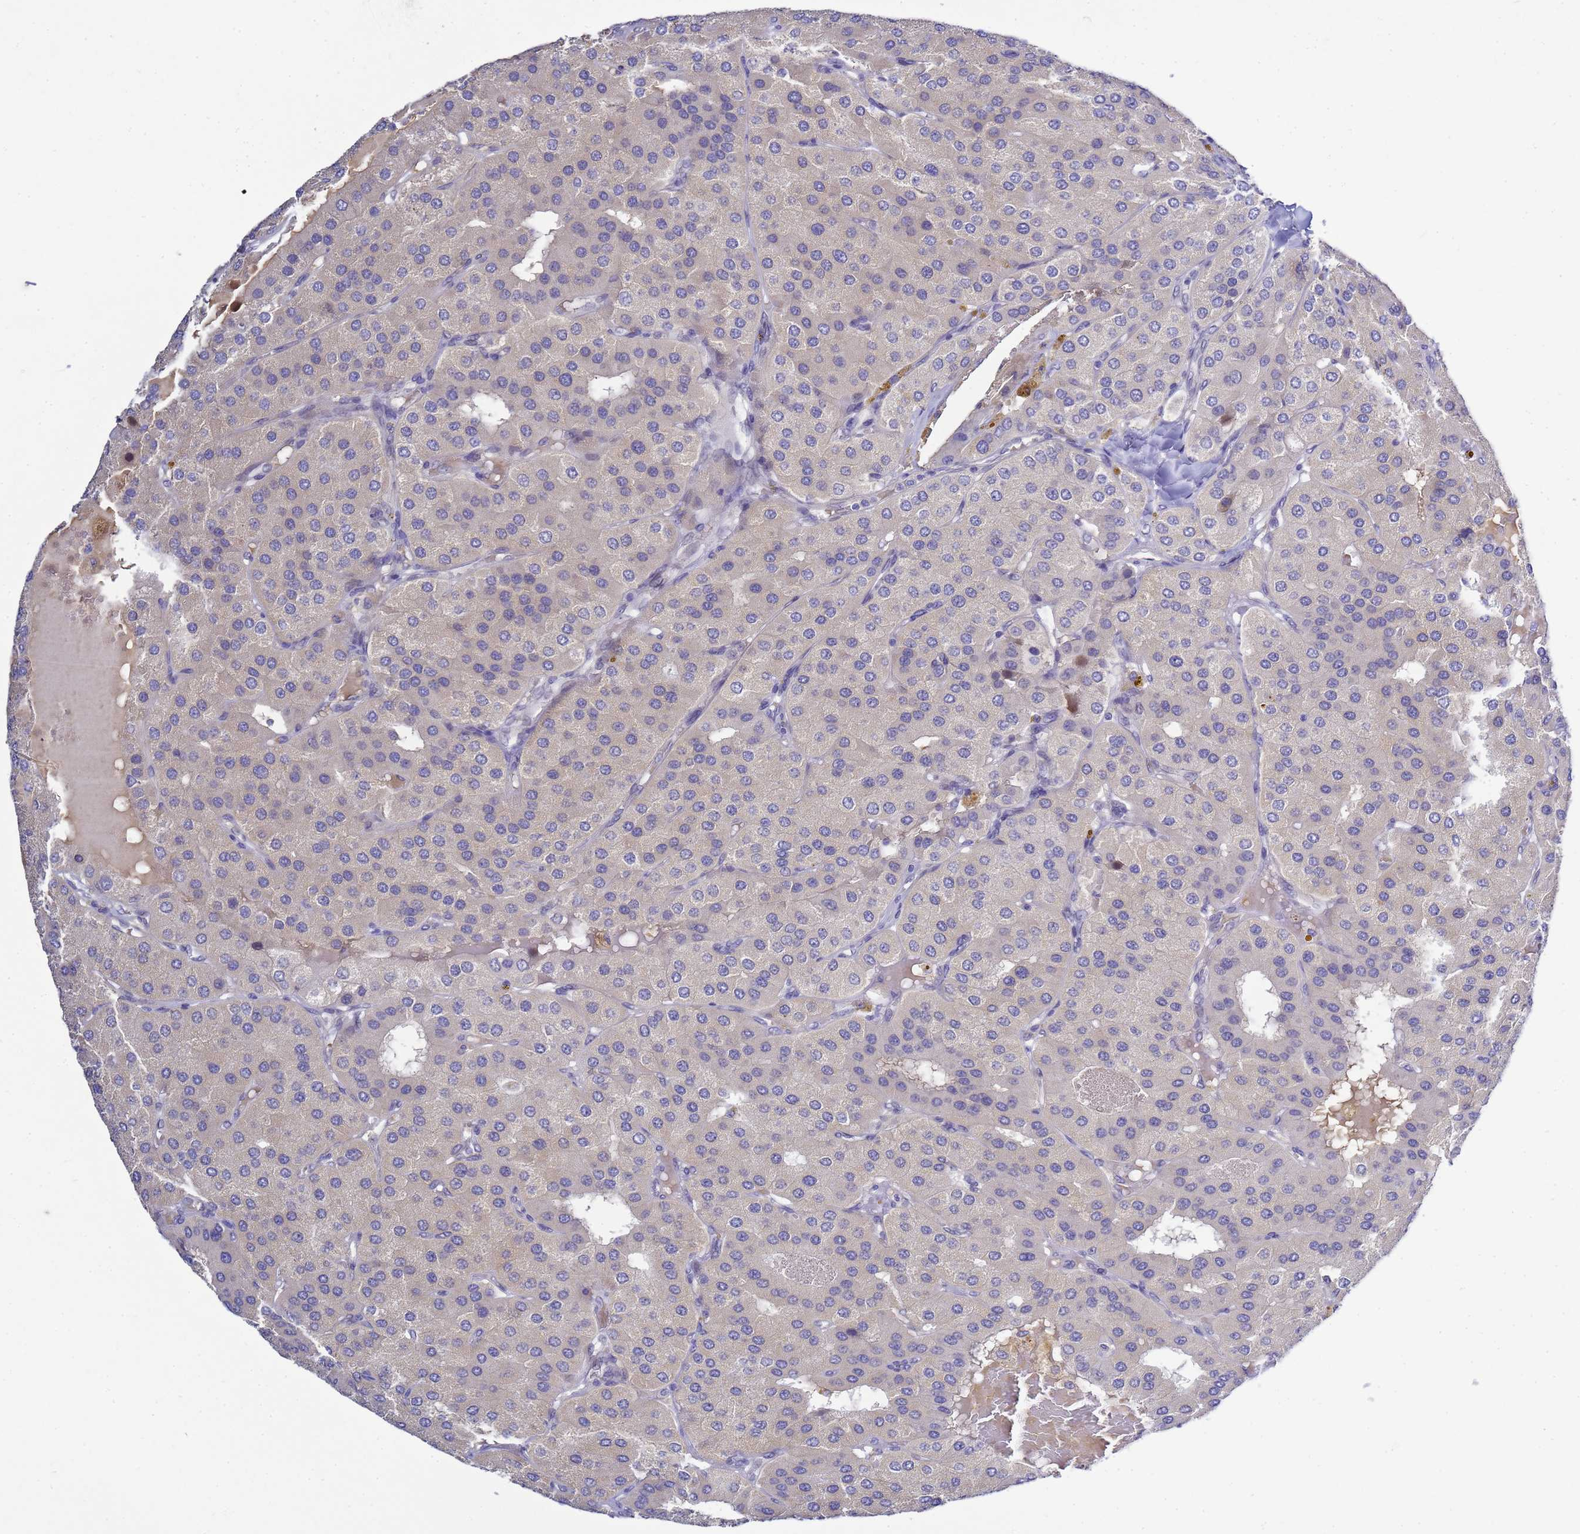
{"staining": {"intensity": "negative", "quantity": "none", "location": "none"}, "tissue": "parathyroid gland", "cell_type": "Glandular cells", "image_type": "normal", "snomed": [{"axis": "morphology", "description": "Normal tissue, NOS"}, {"axis": "morphology", "description": "Adenoma, NOS"}, {"axis": "topography", "description": "Parathyroid gland"}], "caption": "This micrograph is of benign parathyroid gland stained with immunohistochemistry to label a protein in brown with the nuclei are counter-stained blue. There is no staining in glandular cells.", "gene": "TBCD", "patient": {"sex": "female", "age": 86}}